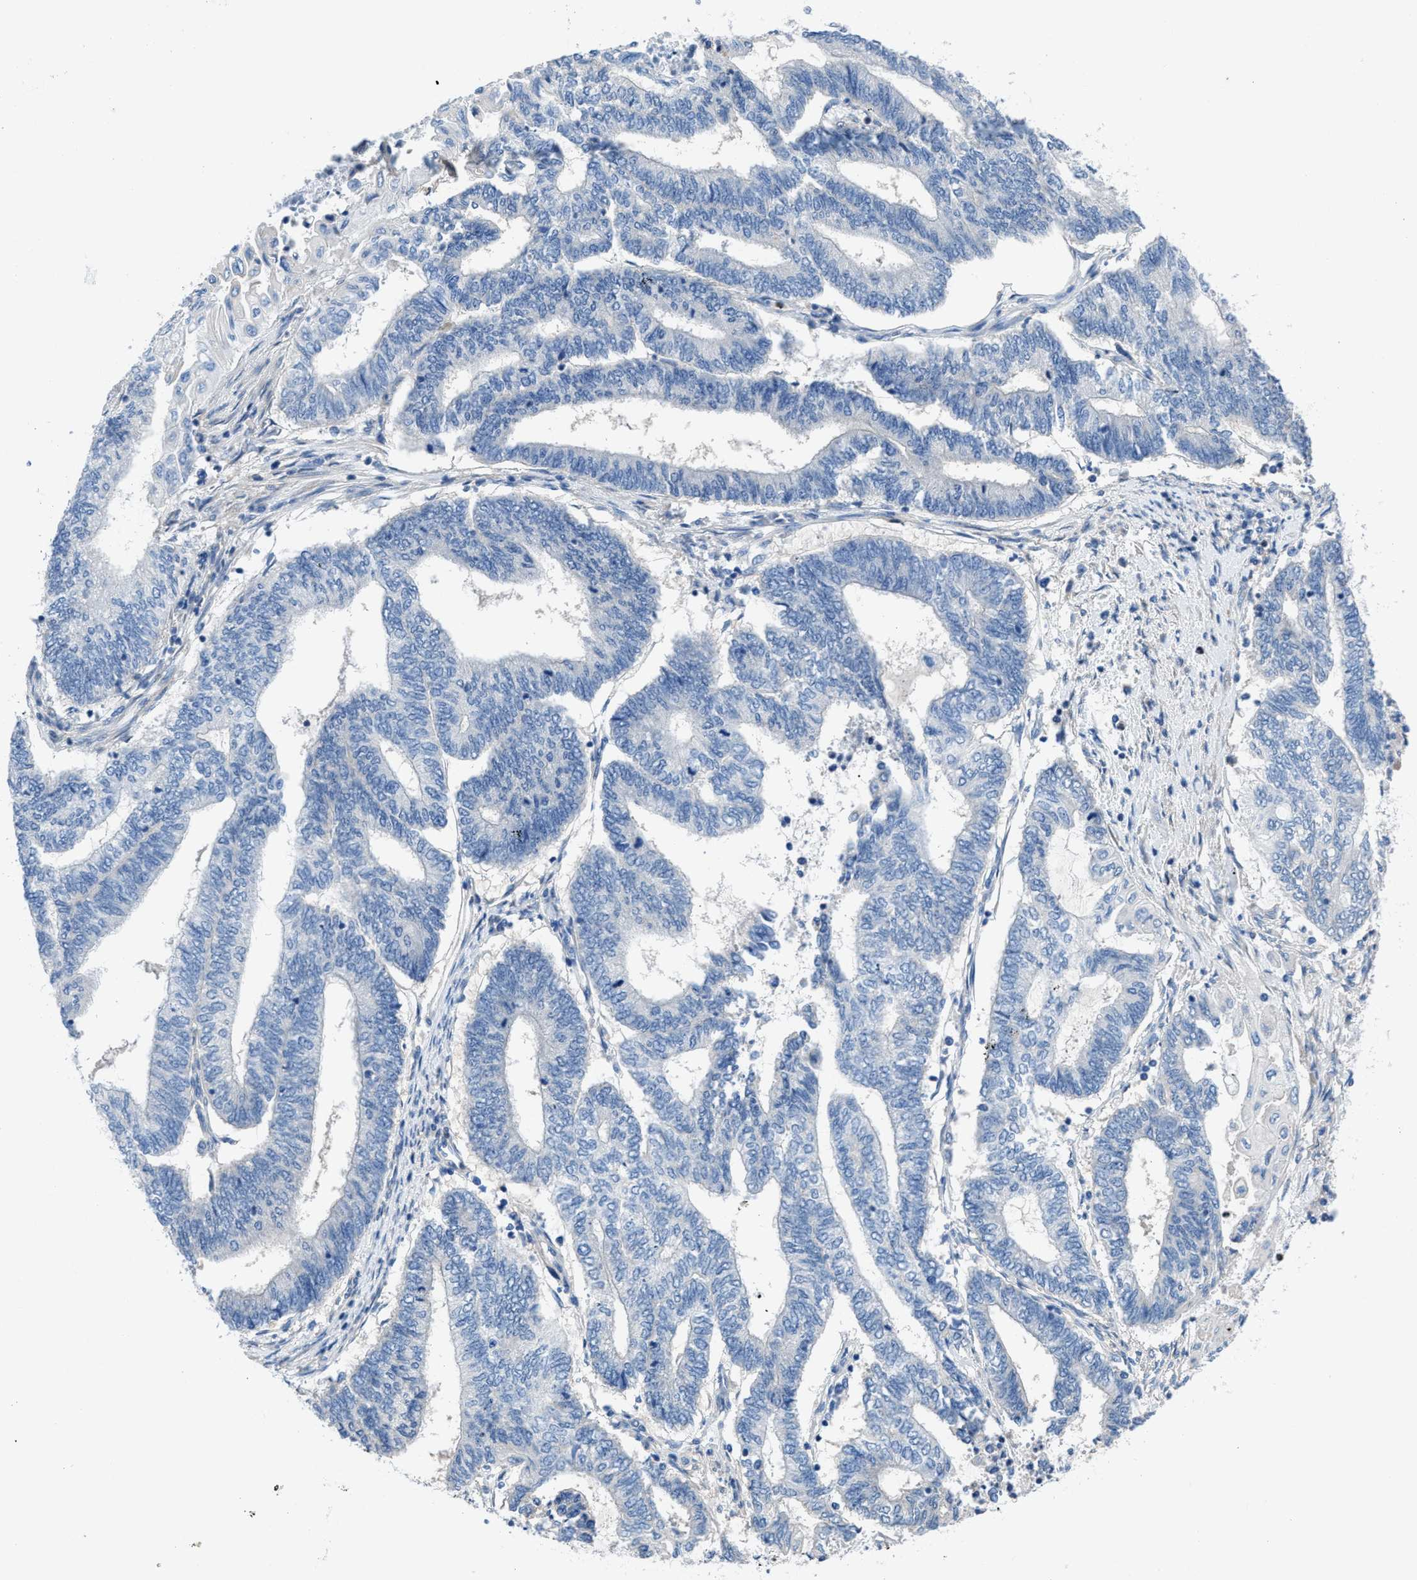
{"staining": {"intensity": "negative", "quantity": "none", "location": "none"}, "tissue": "endometrial cancer", "cell_type": "Tumor cells", "image_type": "cancer", "snomed": [{"axis": "morphology", "description": "Adenocarcinoma, NOS"}, {"axis": "topography", "description": "Uterus"}, {"axis": "topography", "description": "Endometrium"}], "caption": "A histopathology image of human endometrial cancer (adenocarcinoma) is negative for staining in tumor cells.", "gene": "ITPR1", "patient": {"sex": "female", "age": 70}}